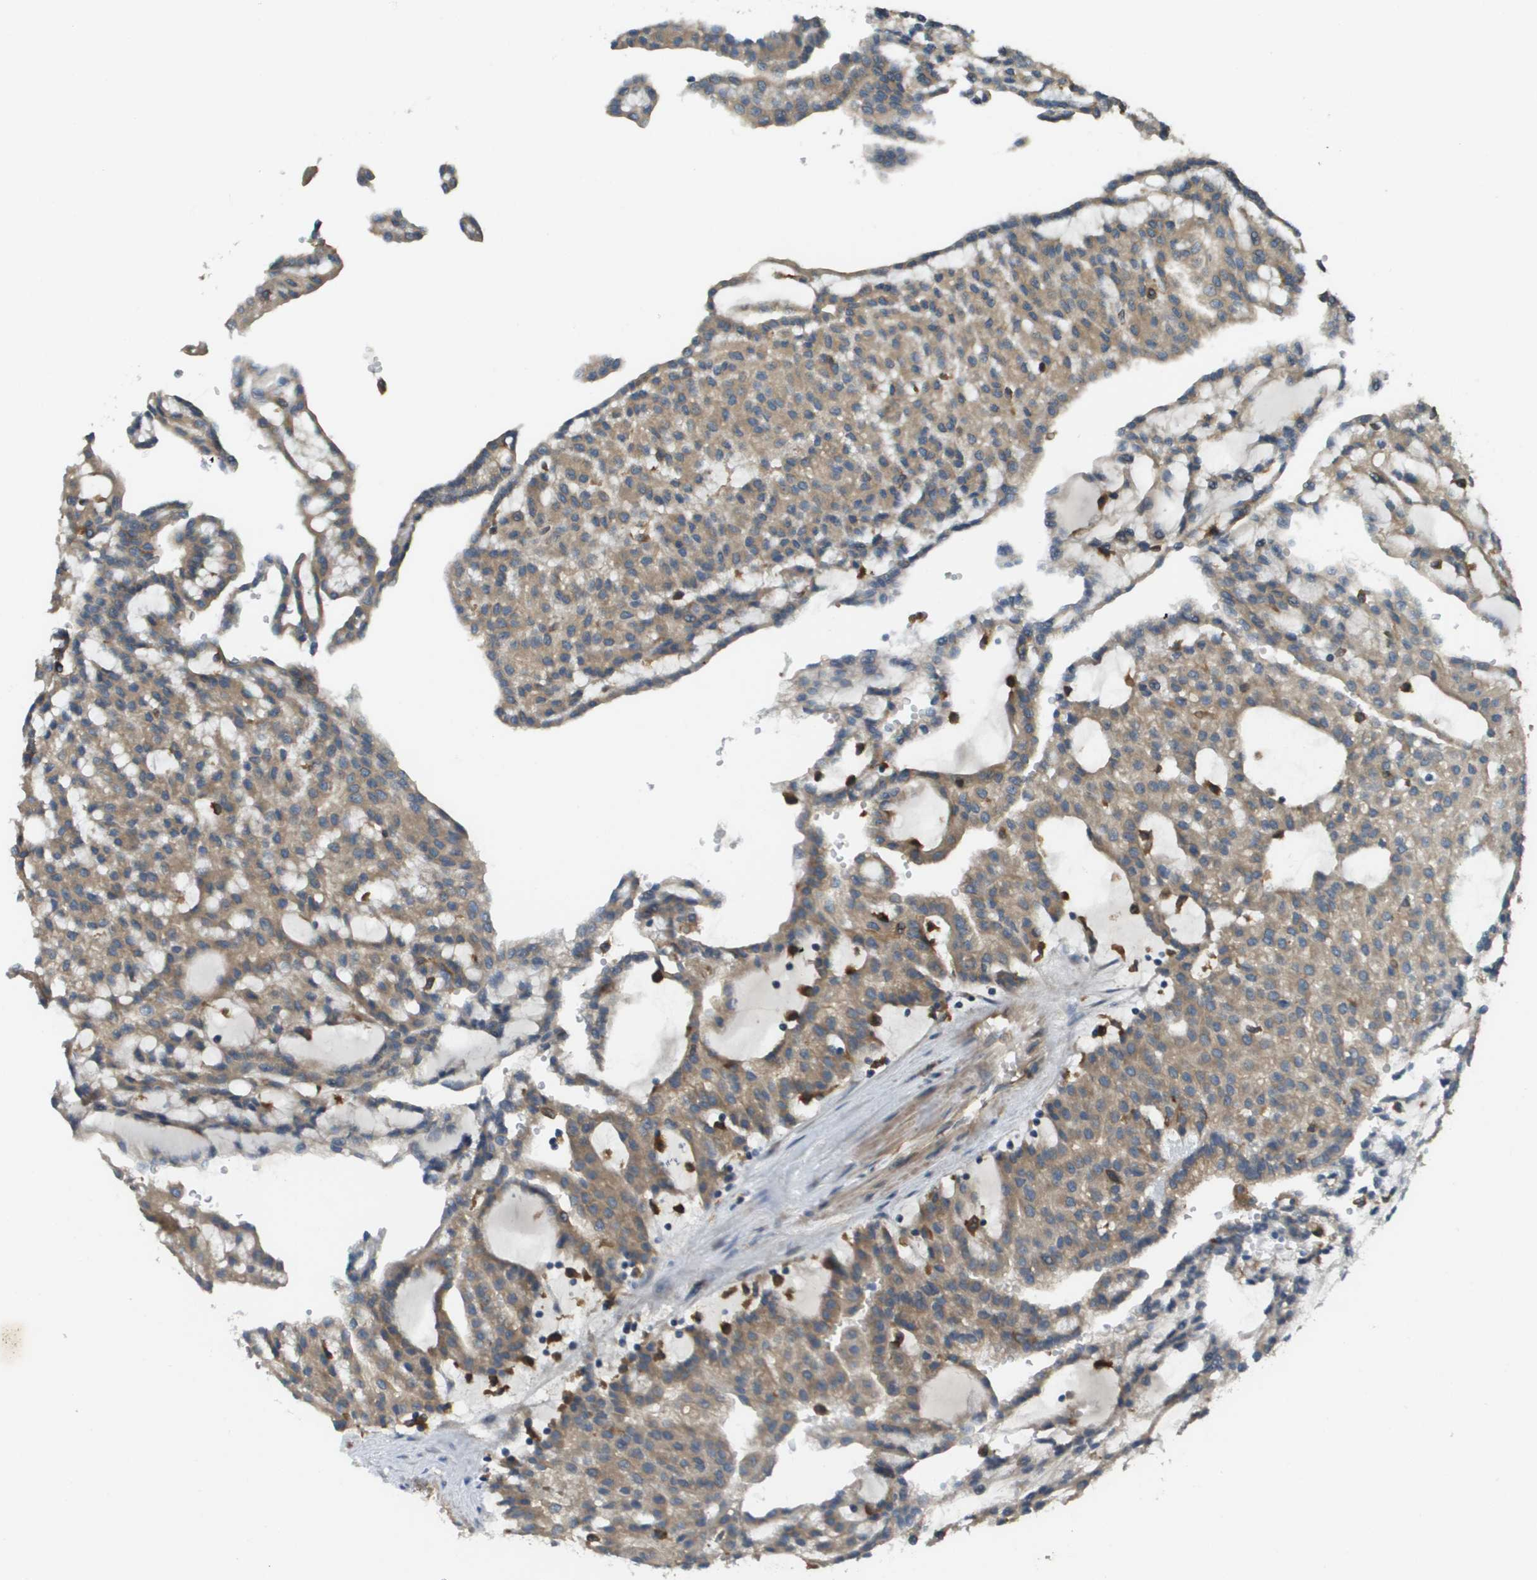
{"staining": {"intensity": "weak", "quantity": ">75%", "location": "cytoplasmic/membranous"}, "tissue": "renal cancer", "cell_type": "Tumor cells", "image_type": "cancer", "snomed": [{"axis": "morphology", "description": "Adenocarcinoma, NOS"}, {"axis": "topography", "description": "Kidney"}], "caption": "Human renal cancer stained with a brown dye exhibits weak cytoplasmic/membranous positive expression in about >75% of tumor cells.", "gene": "CORO1B", "patient": {"sex": "male", "age": 63}}